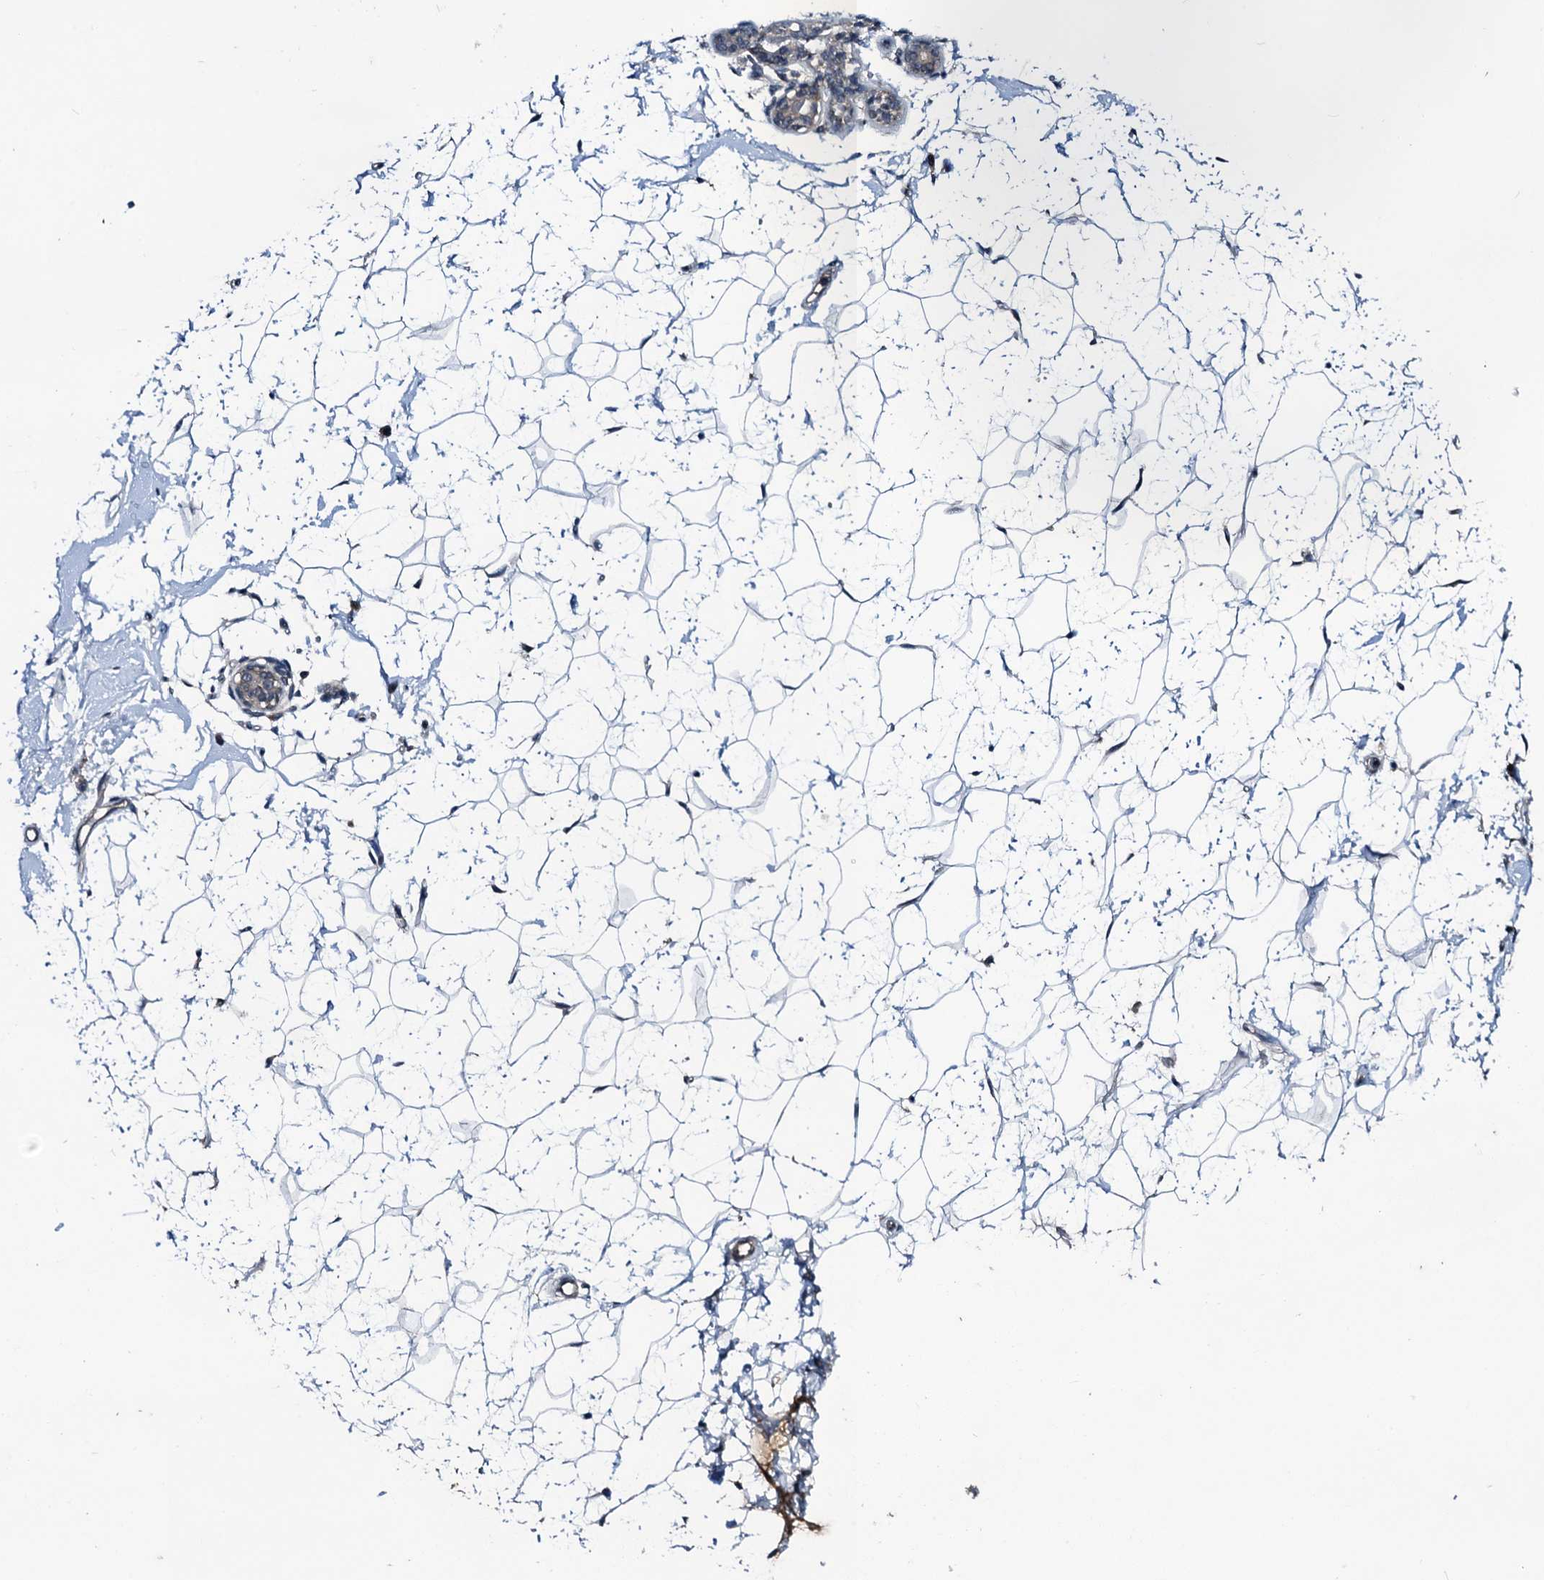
{"staining": {"intensity": "negative", "quantity": "none", "location": "none"}, "tissue": "breast", "cell_type": "Adipocytes", "image_type": "normal", "snomed": [{"axis": "morphology", "description": "Normal tissue, NOS"}, {"axis": "morphology", "description": "Adenoma, NOS"}, {"axis": "topography", "description": "Breast"}], "caption": "DAB (3,3'-diaminobenzidine) immunohistochemical staining of benign breast exhibits no significant expression in adipocytes.", "gene": "RNF165", "patient": {"sex": "female", "age": 23}}